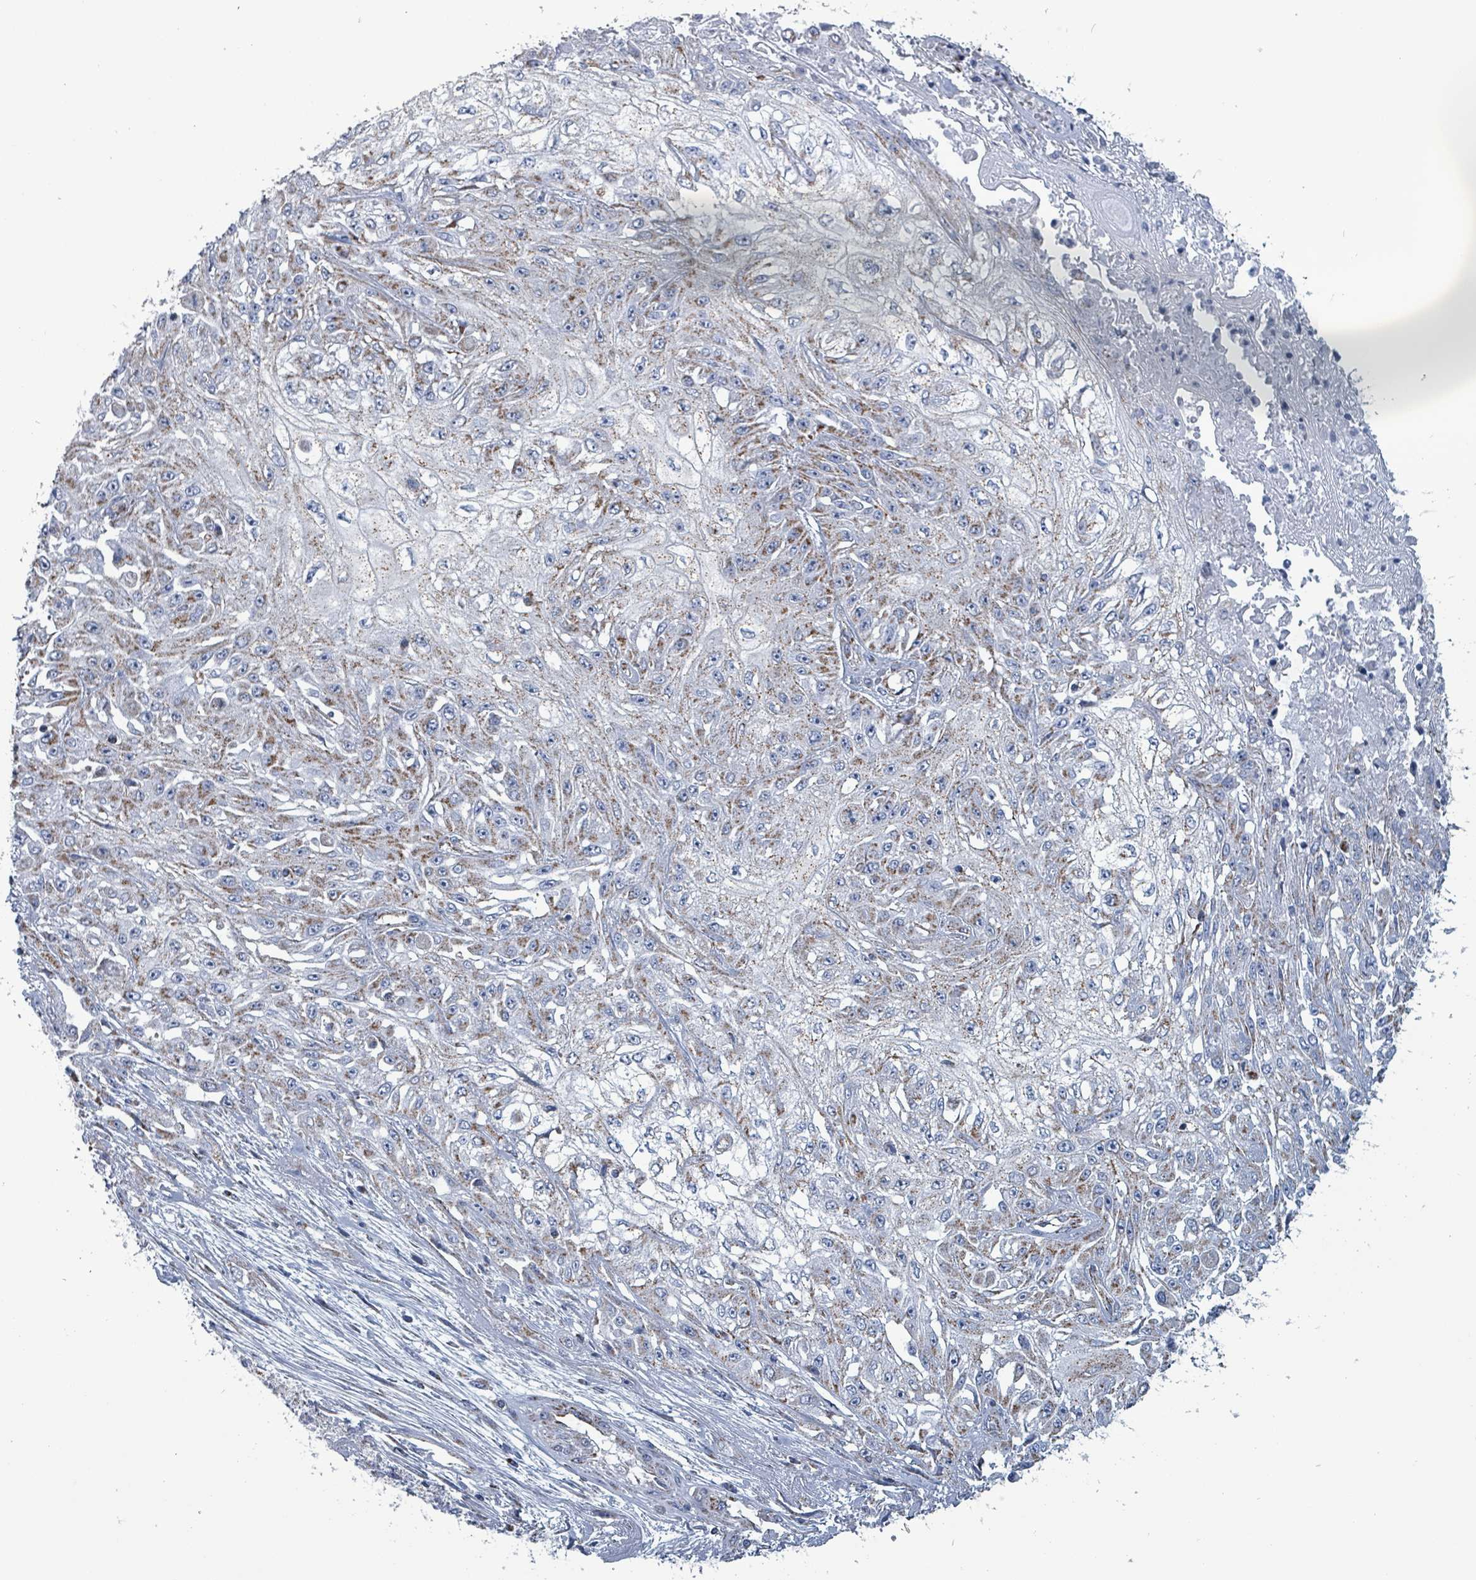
{"staining": {"intensity": "moderate", "quantity": "25%-75%", "location": "cytoplasmic/membranous"}, "tissue": "skin cancer", "cell_type": "Tumor cells", "image_type": "cancer", "snomed": [{"axis": "morphology", "description": "Squamous cell carcinoma, NOS"}, {"axis": "morphology", "description": "Squamous cell carcinoma, metastatic, NOS"}, {"axis": "topography", "description": "Skin"}, {"axis": "topography", "description": "Lymph node"}], "caption": "Tumor cells display medium levels of moderate cytoplasmic/membranous positivity in about 25%-75% of cells in skin cancer.", "gene": "IDH3B", "patient": {"sex": "male", "age": 75}}